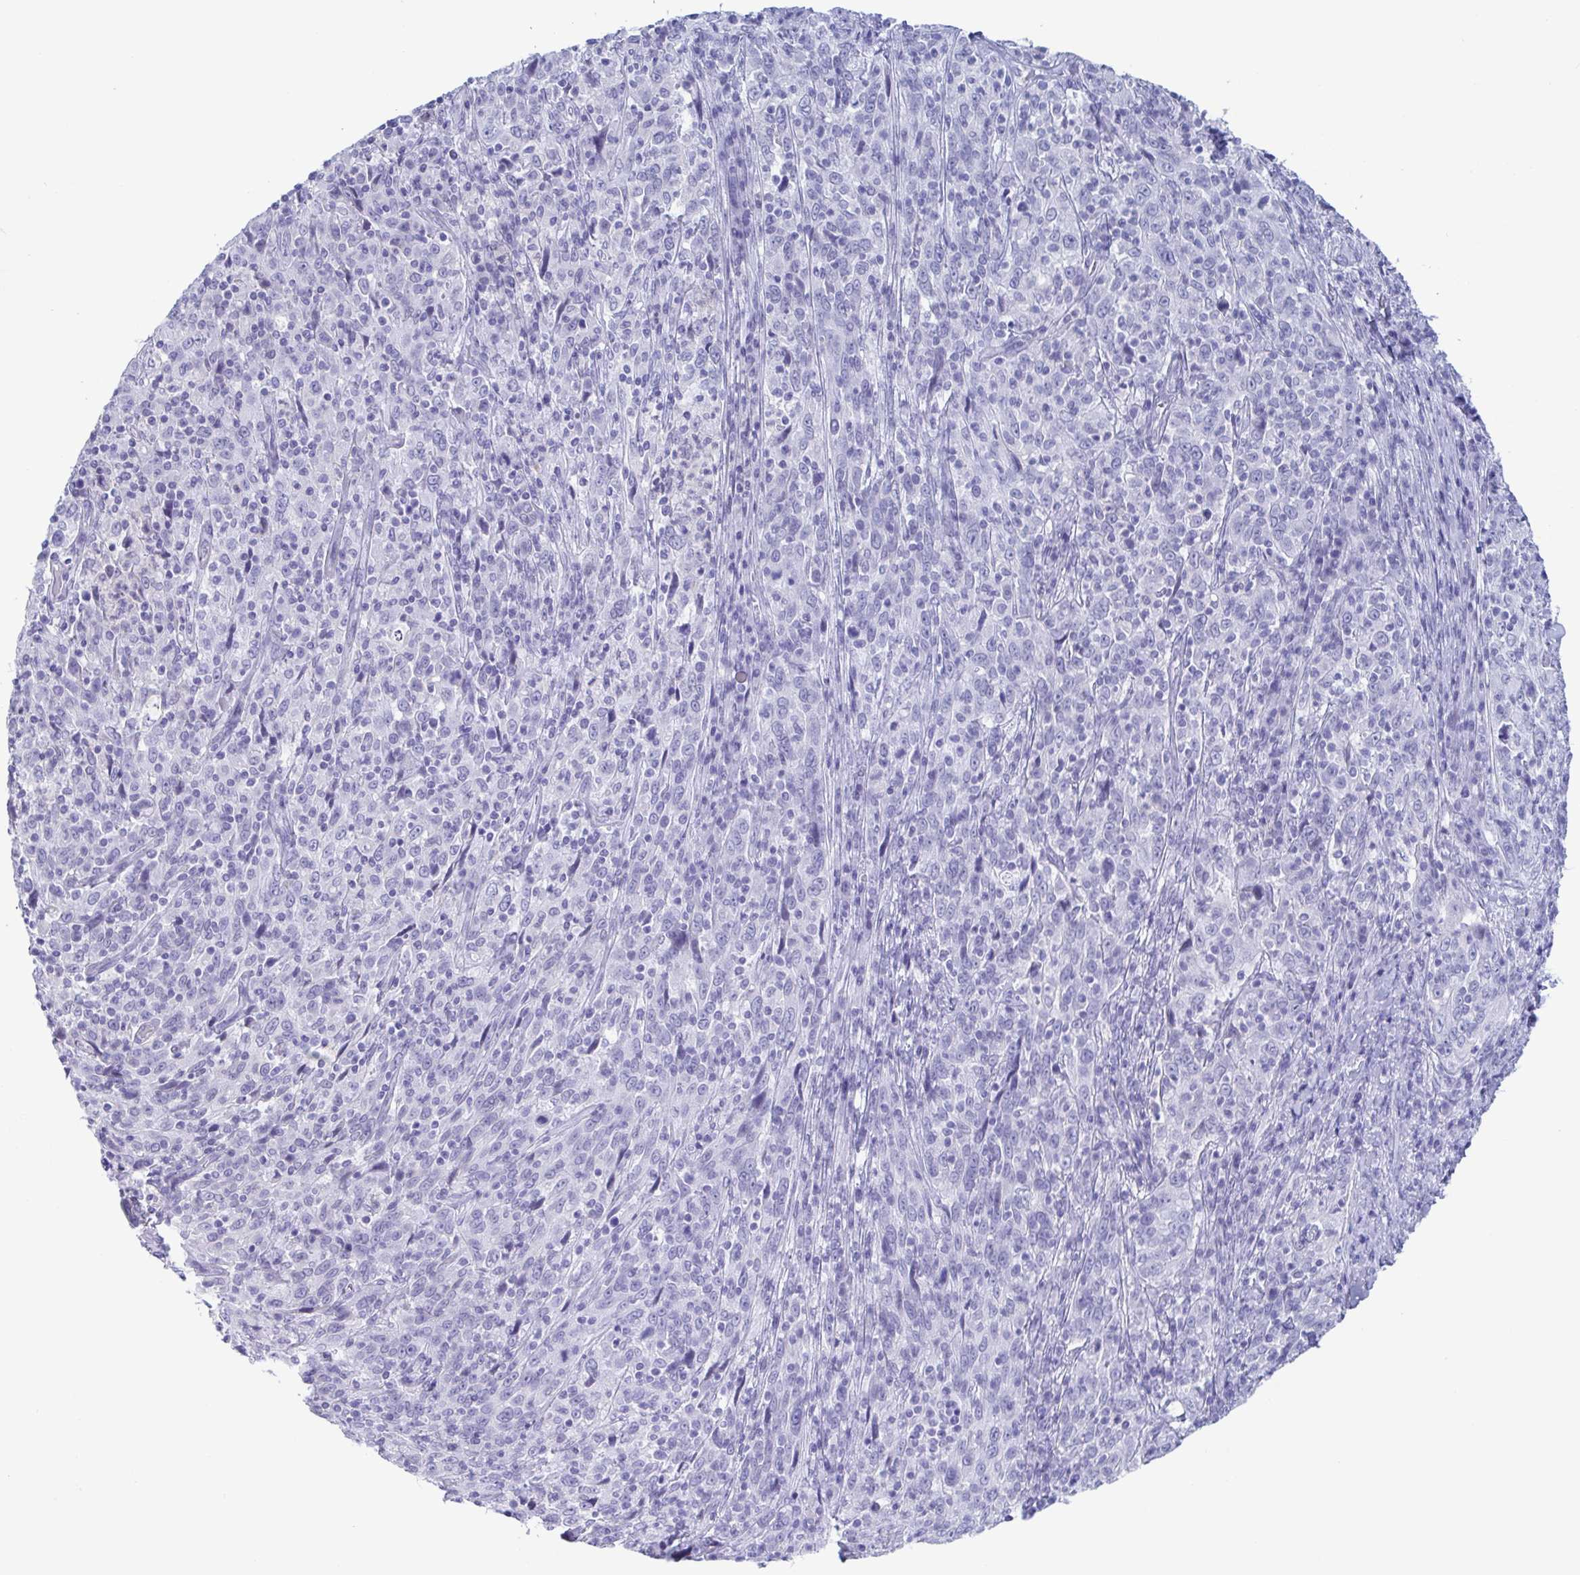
{"staining": {"intensity": "negative", "quantity": "none", "location": "none"}, "tissue": "cervical cancer", "cell_type": "Tumor cells", "image_type": "cancer", "snomed": [{"axis": "morphology", "description": "Squamous cell carcinoma, NOS"}, {"axis": "topography", "description": "Cervix"}], "caption": "This is an immunohistochemistry micrograph of human cervical cancer (squamous cell carcinoma). There is no expression in tumor cells.", "gene": "CDX4", "patient": {"sex": "female", "age": 46}}